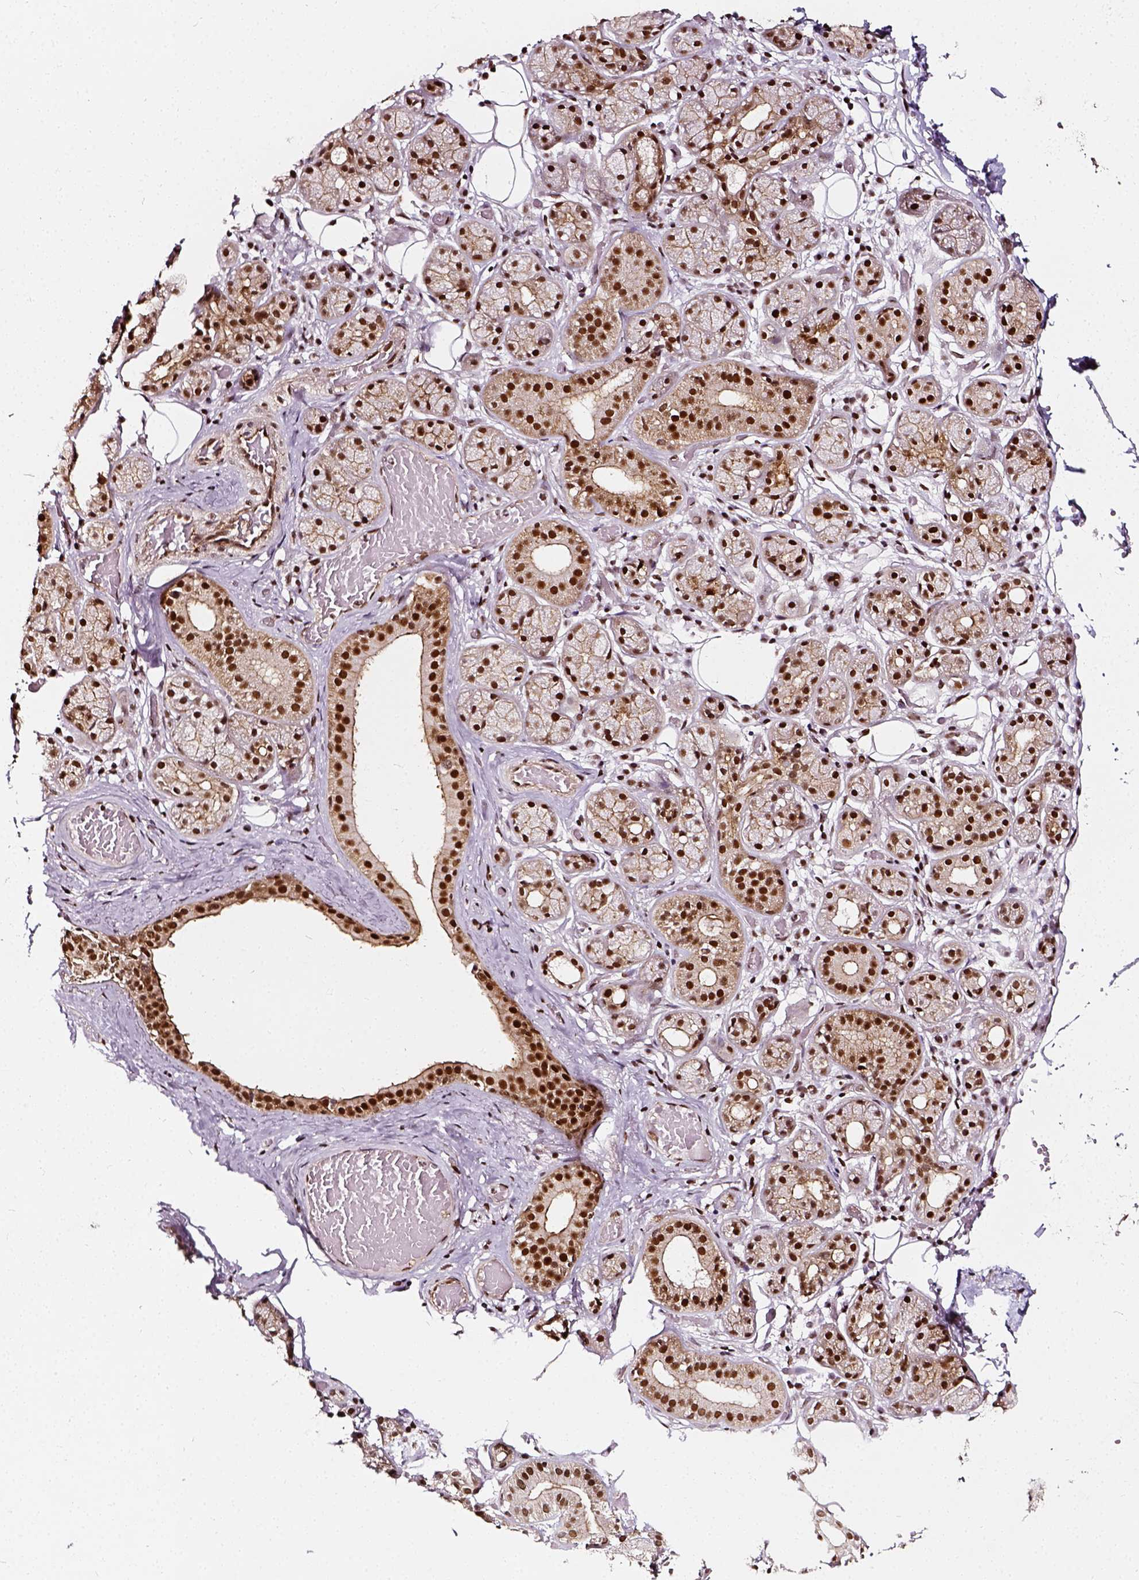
{"staining": {"intensity": "strong", "quantity": ">75%", "location": "nuclear"}, "tissue": "salivary gland", "cell_type": "Glandular cells", "image_type": "normal", "snomed": [{"axis": "morphology", "description": "Normal tissue, NOS"}, {"axis": "topography", "description": "Salivary gland"}, {"axis": "topography", "description": "Peripheral nerve tissue"}], "caption": "The image demonstrates immunohistochemical staining of benign salivary gland. There is strong nuclear expression is identified in about >75% of glandular cells. The protein of interest is shown in brown color, while the nuclei are stained blue.", "gene": "NACC1", "patient": {"sex": "male", "age": 71}}